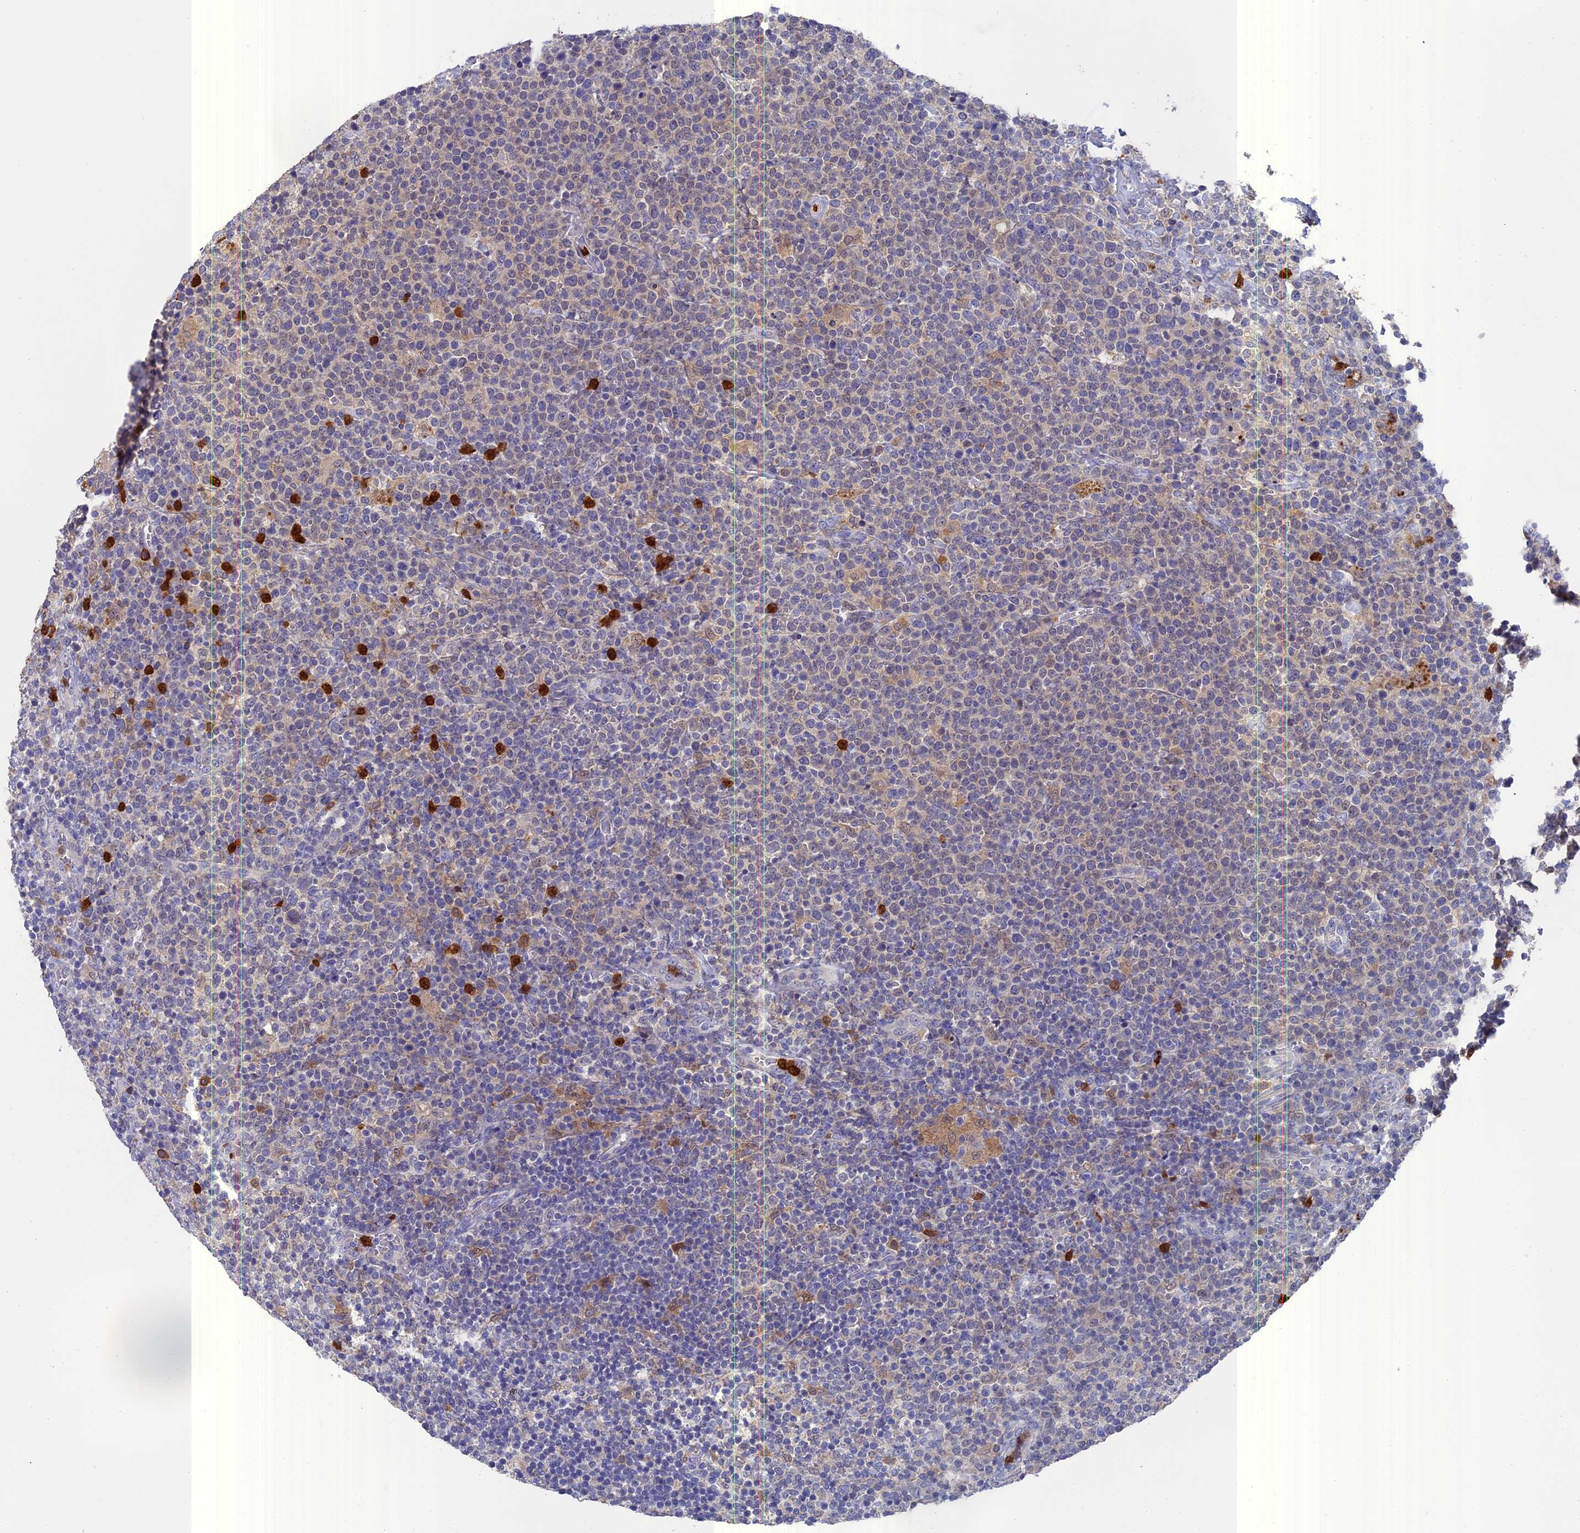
{"staining": {"intensity": "negative", "quantity": "none", "location": "none"}, "tissue": "lymphoma", "cell_type": "Tumor cells", "image_type": "cancer", "snomed": [{"axis": "morphology", "description": "Malignant lymphoma, non-Hodgkin's type, High grade"}, {"axis": "topography", "description": "Lymph node"}], "caption": "High power microscopy image of an IHC image of lymphoma, revealing no significant expression in tumor cells.", "gene": "NCF4", "patient": {"sex": "male", "age": 61}}